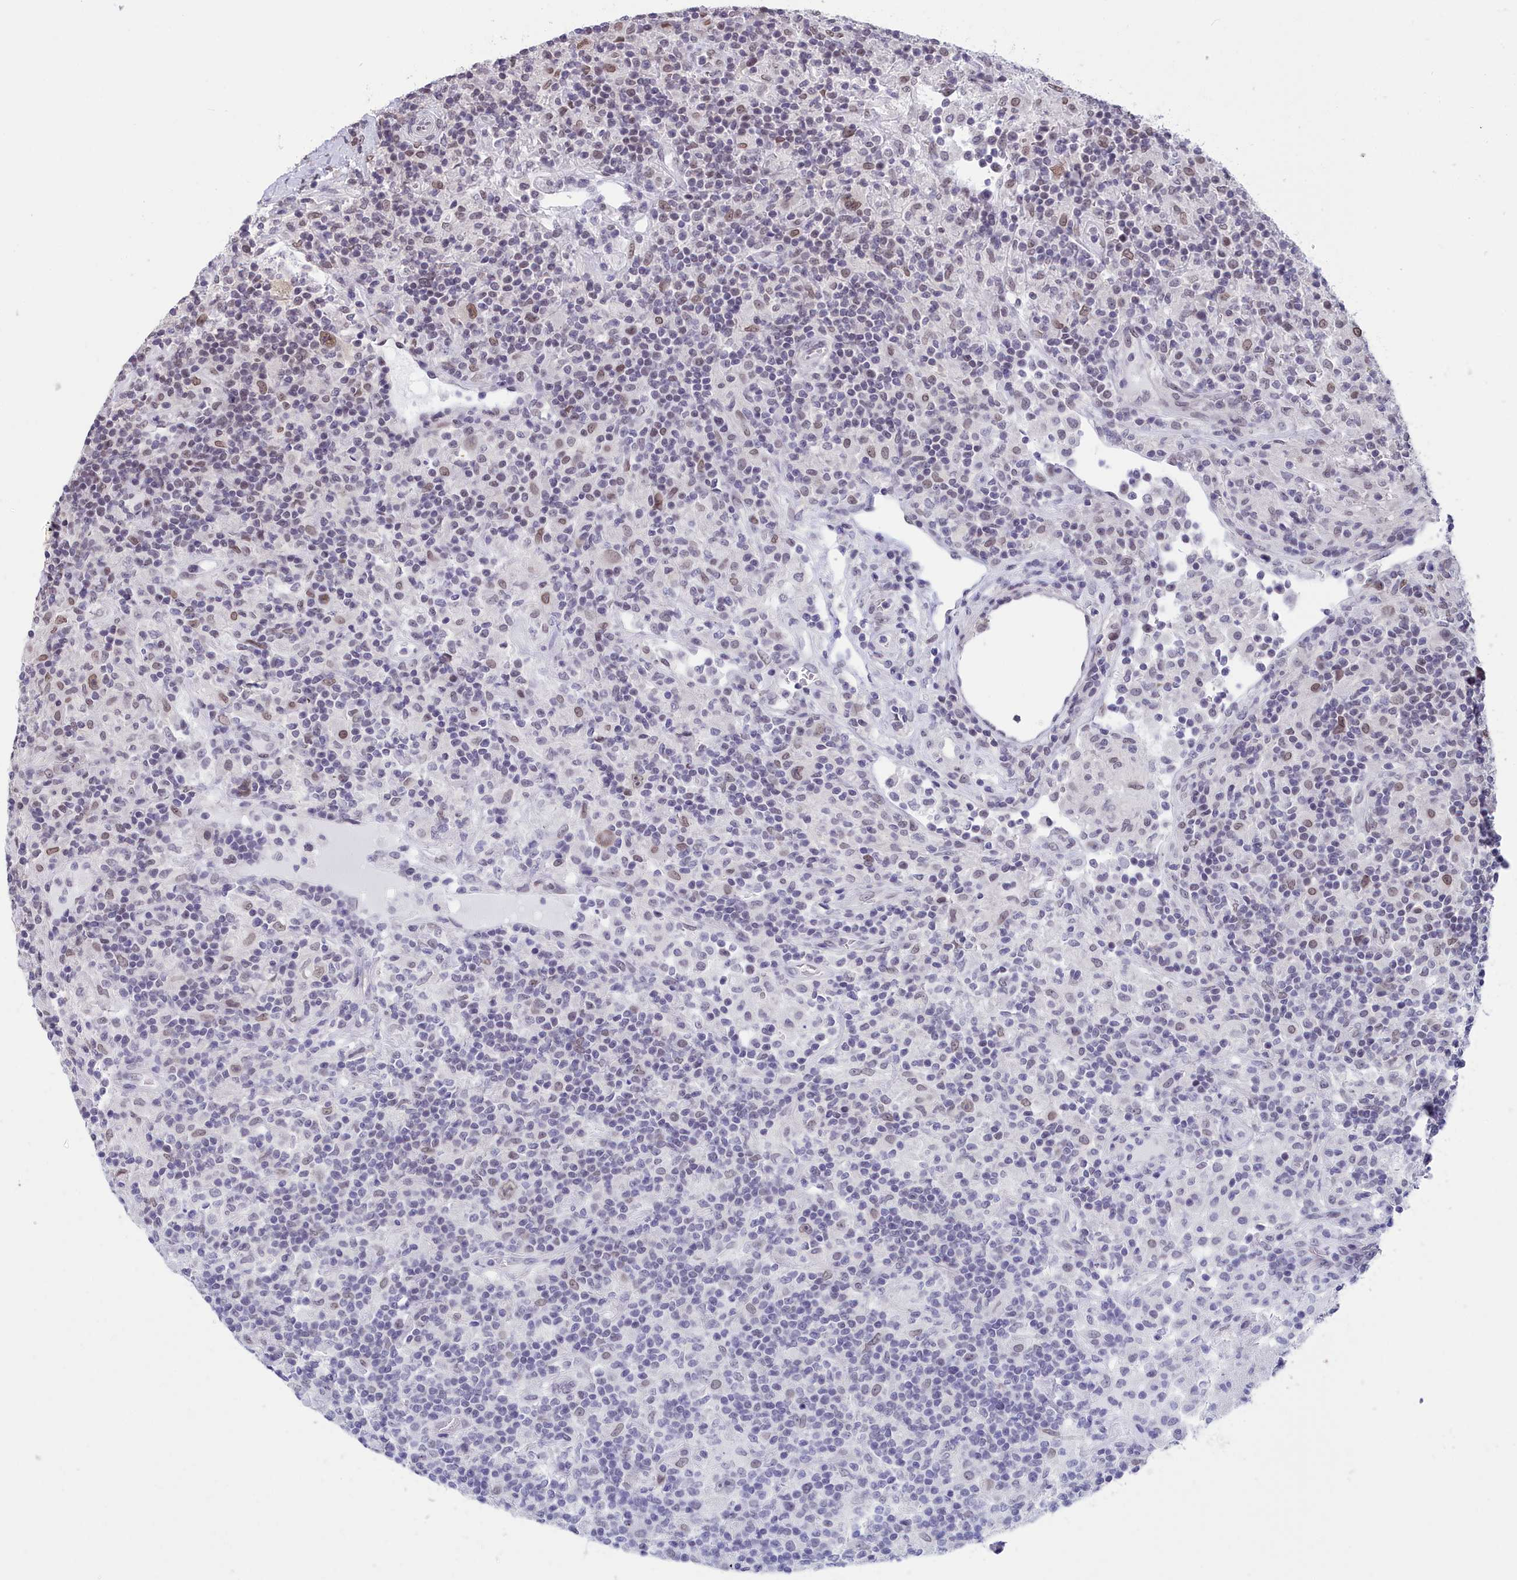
{"staining": {"intensity": "moderate", "quantity": "25%-75%", "location": "nuclear"}, "tissue": "lymphoma", "cell_type": "Tumor cells", "image_type": "cancer", "snomed": [{"axis": "morphology", "description": "Hodgkin's disease, NOS"}, {"axis": "topography", "description": "Lymph node"}], "caption": "Protein expression analysis of human lymphoma reveals moderate nuclear positivity in about 25%-75% of tumor cells.", "gene": "CCDC97", "patient": {"sex": "male", "age": 70}}